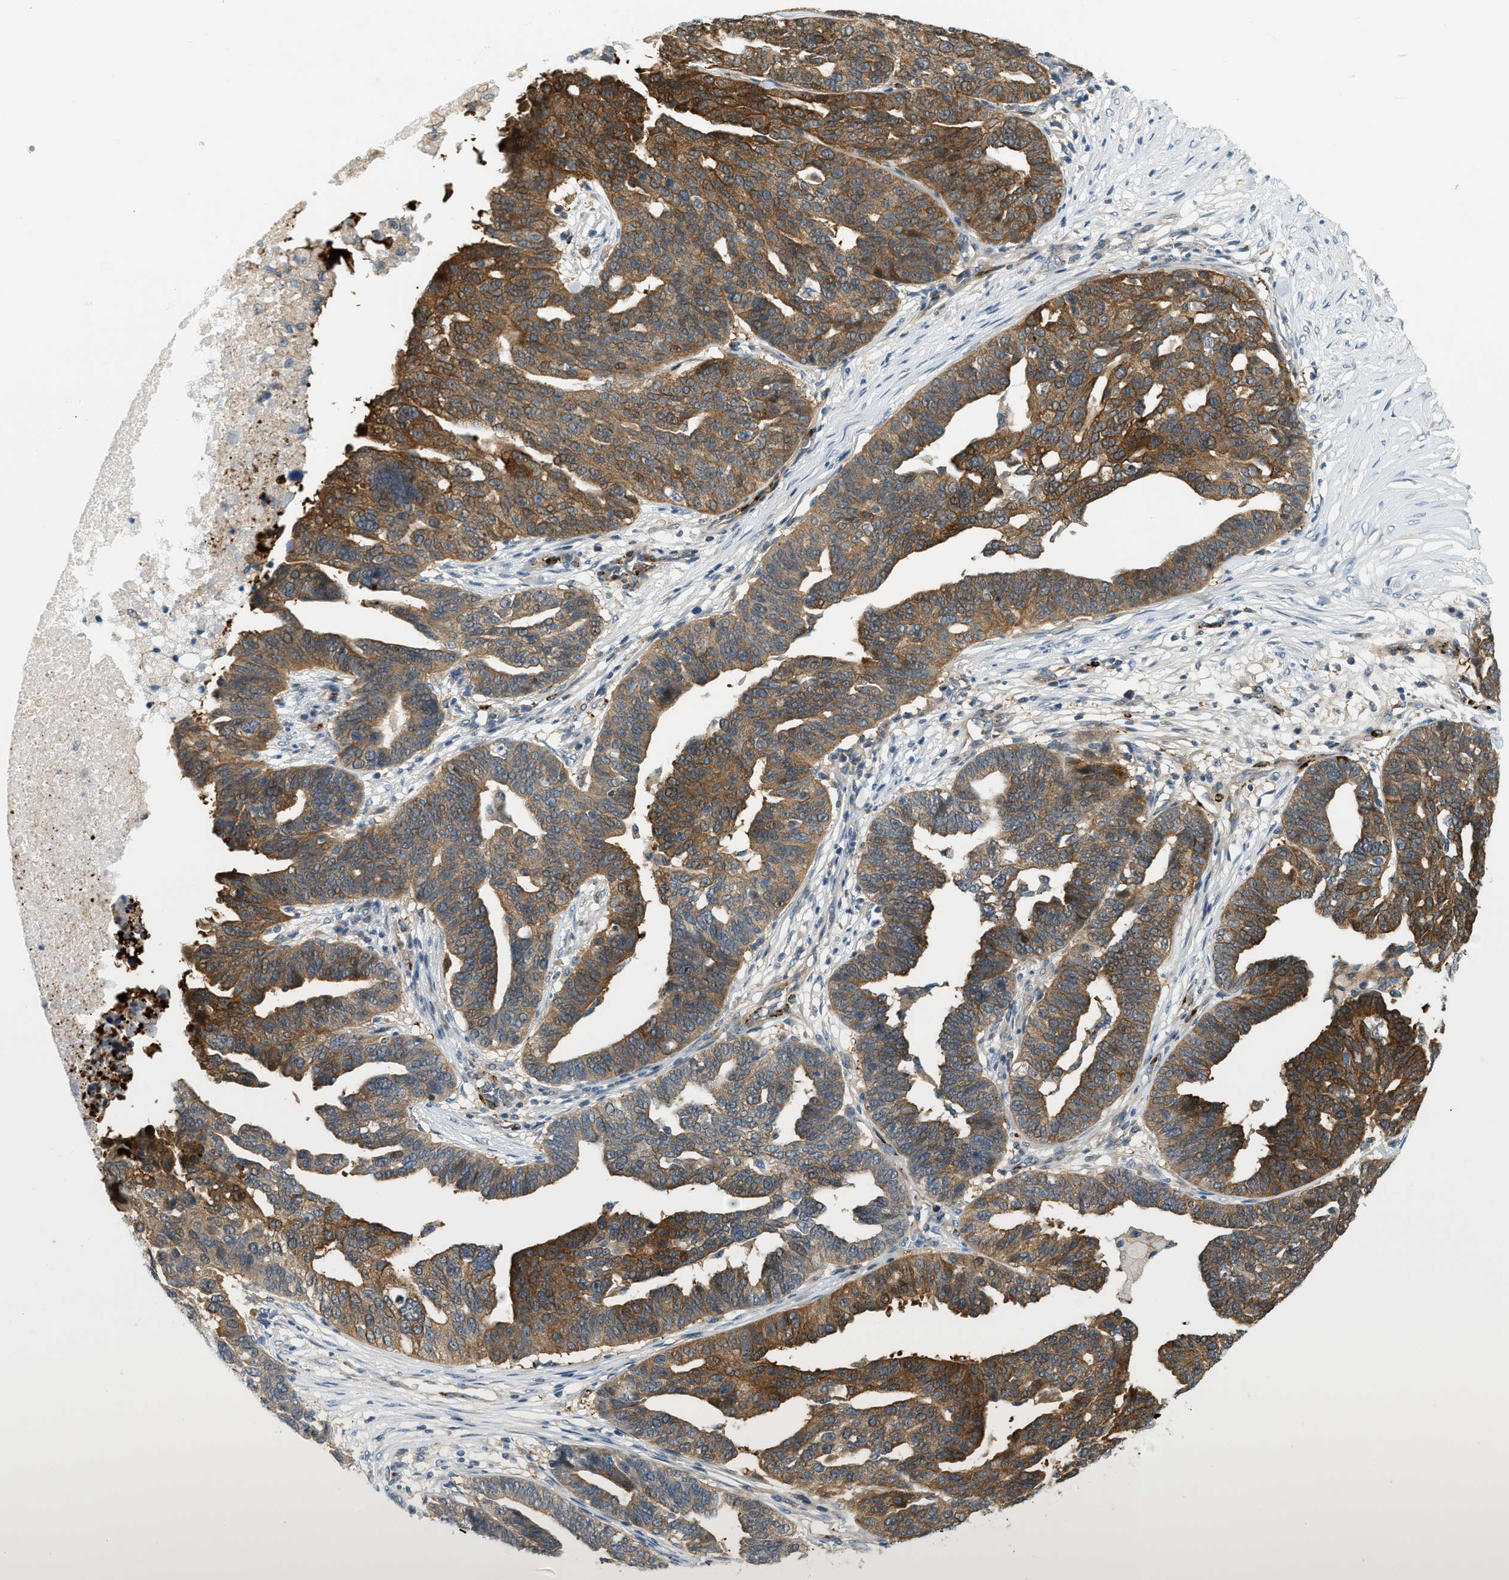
{"staining": {"intensity": "moderate", "quantity": ">75%", "location": "cytoplasmic/membranous"}, "tissue": "ovarian cancer", "cell_type": "Tumor cells", "image_type": "cancer", "snomed": [{"axis": "morphology", "description": "Cystadenocarcinoma, serous, NOS"}, {"axis": "topography", "description": "Ovary"}], "caption": "Immunohistochemical staining of ovarian serous cystadenocarcinoma displays medium levels of moderate cytoplasmic/membranous expression in approximately >75% of tumor cells. The staining was performed using DAB to visualize the protein expression in brown, while the nuclei were stained in blue with hematoxylin (Magnification: 20x).", "gene": "PDCL3", "patient": {"sex": "female", "age": 59}}